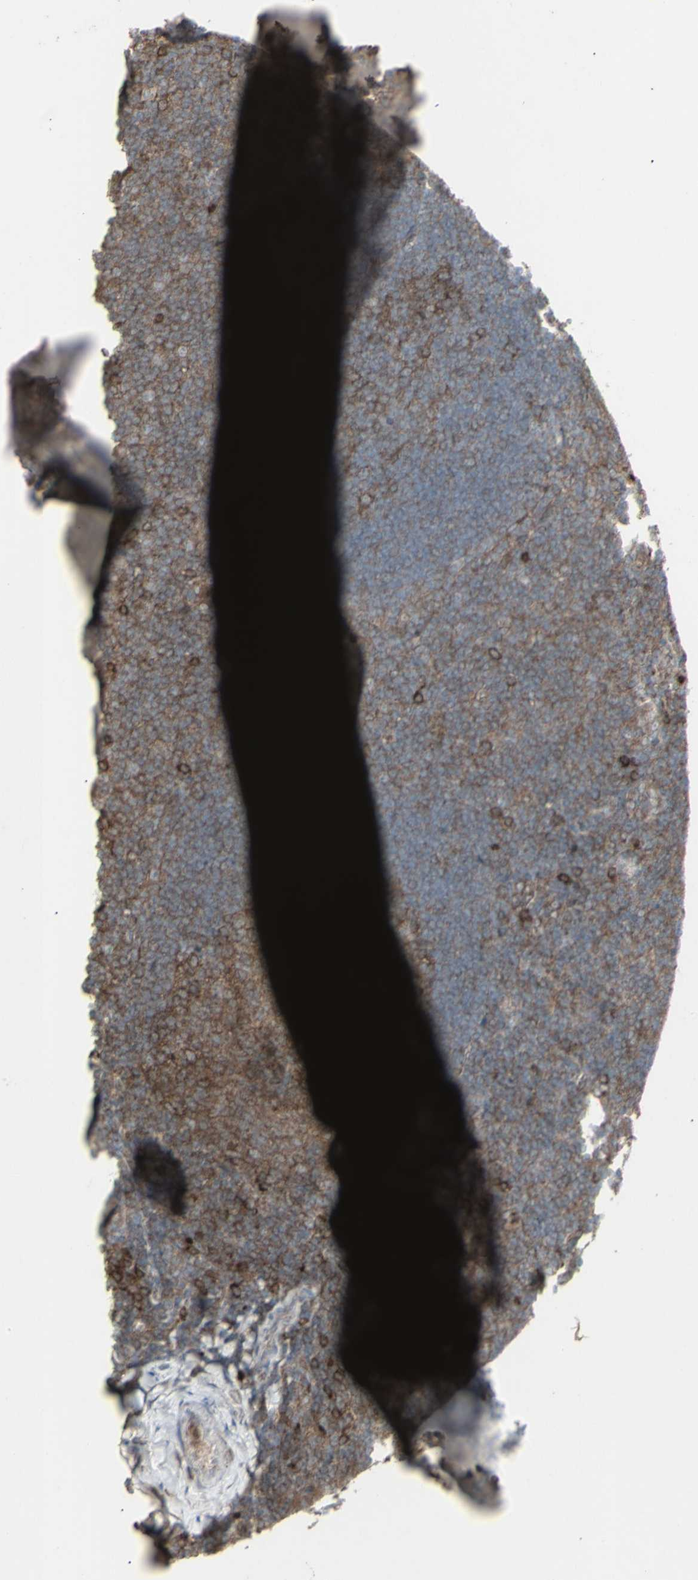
{"staining": {"intensity": "moderate", "quantity": "25%-75%", "location": "cytoplasmic/membranous"}, "tissue": "tonsil", "cell_type": "Germinal center cells", "image_type": "normal", "snomed": [{"axis": "morphology", "description": "Normal tissue, NOS"}, {"axis": "topography", "description": "Tonsil"}], "caption": "Immunohistochemistry (IHC) micrograph of normal tonsil: human tonsil stained using IHC shows medium levels of moderate protein expression localized specifically in the cytoplasmic/membranous of germinal center cells, appearing as a cytoplasmic/membranous brown color.", "gene": "RNASEL", "patient": {"sex": "male", "age": 37}}